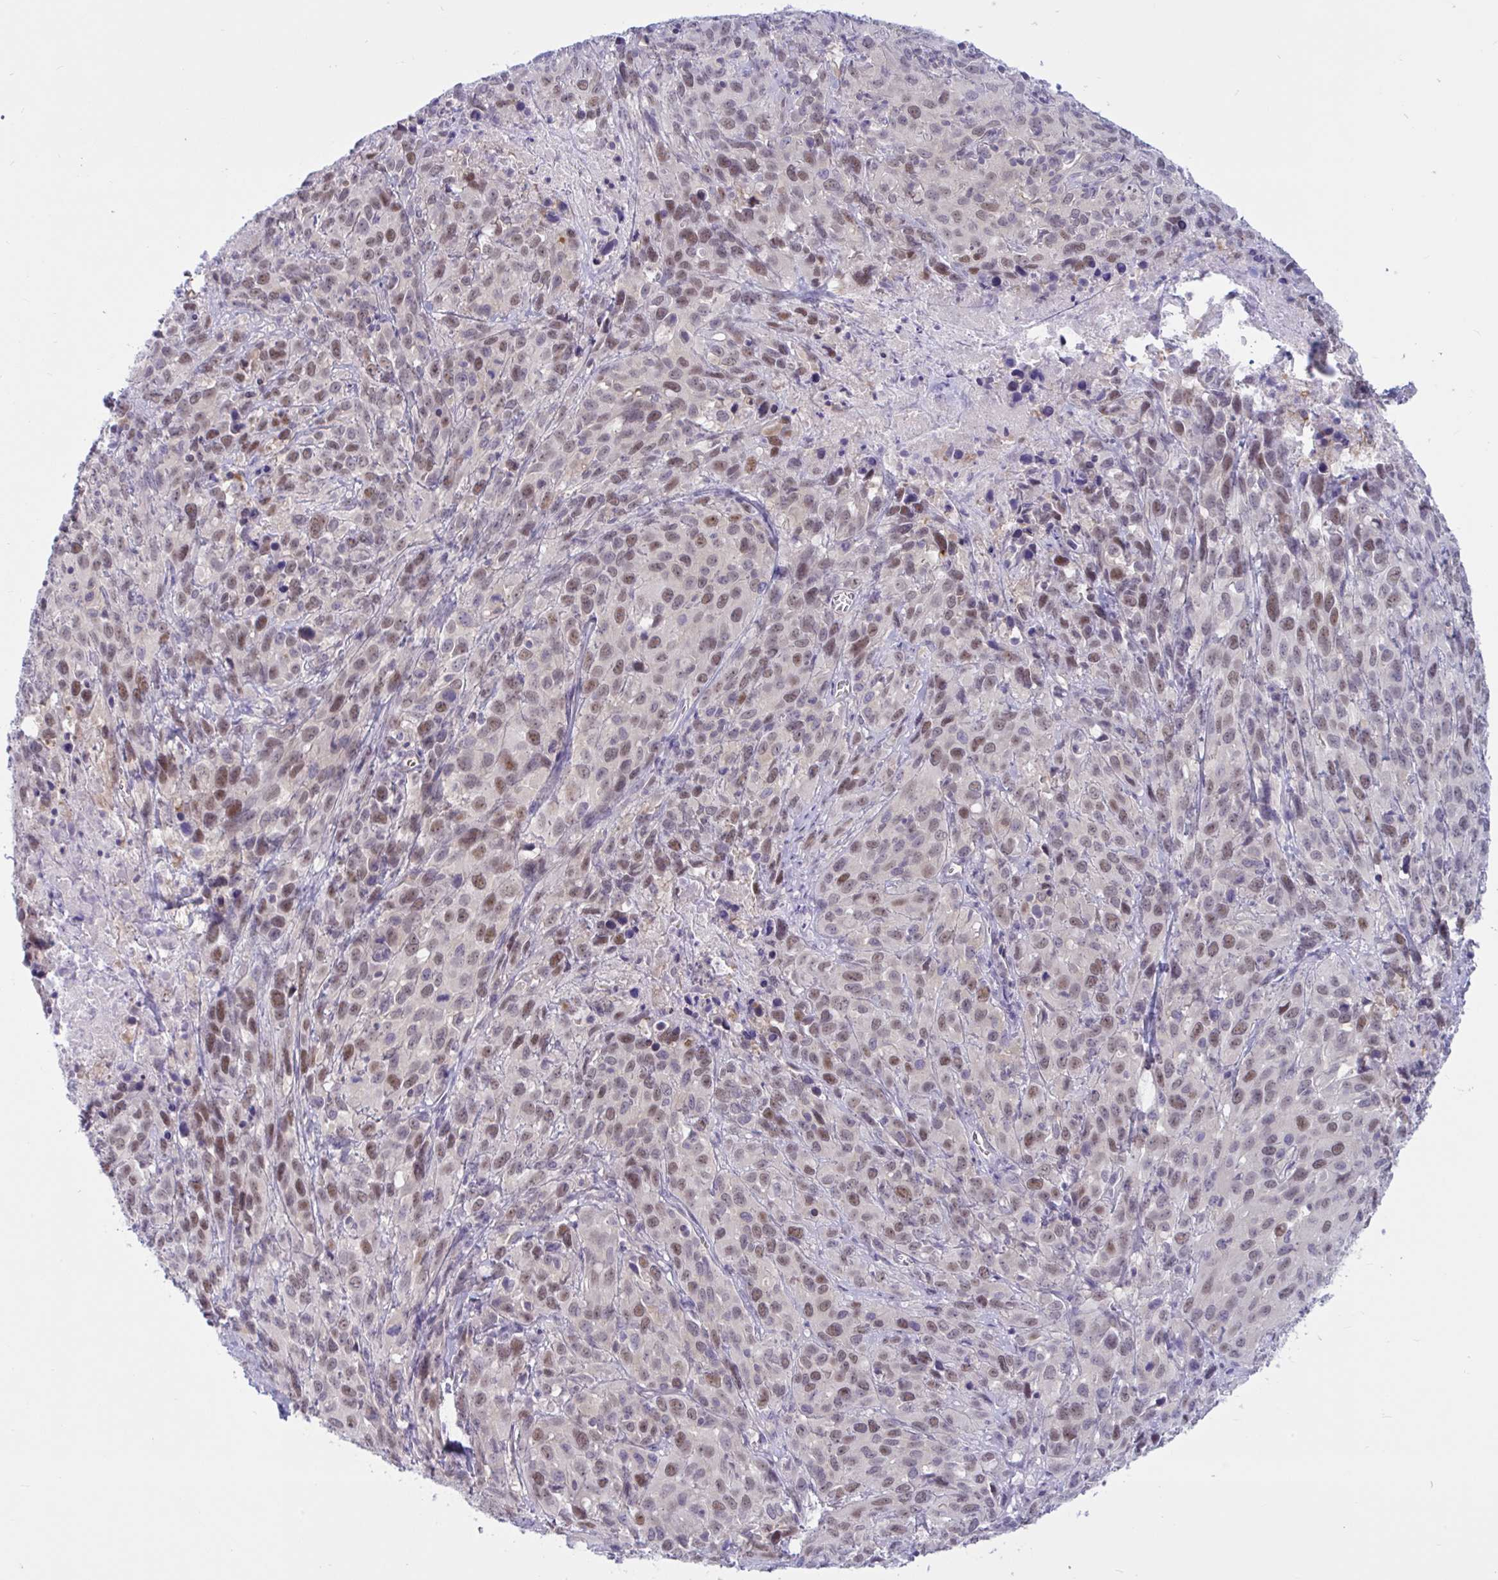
{"staining": {"intensity": "moderate", "quantity": ">75%", "location": "nuclear"}, "tissue": "cervical cancer", "cell_type": "Tumor cells", "image_type": "cancer", "snomed": [{"axis": "morphology", "description": "Normal tissue, NOS"}, {"axis": "morphology", "description": "Squamous cell carcinoma, NOS"}, {"axis": "topography", "description": "Cervix"}], "caption": "Immunohistochemistry (DAB (3,3'-diaminobenzidine)) staining of human cervical cancer (squamous cell carcinoma) exhibits moderate nuclear protein staining in about >75% of tumor cells.", "gene": "TSN", "patient": {"sex": "female", "age": 51}}